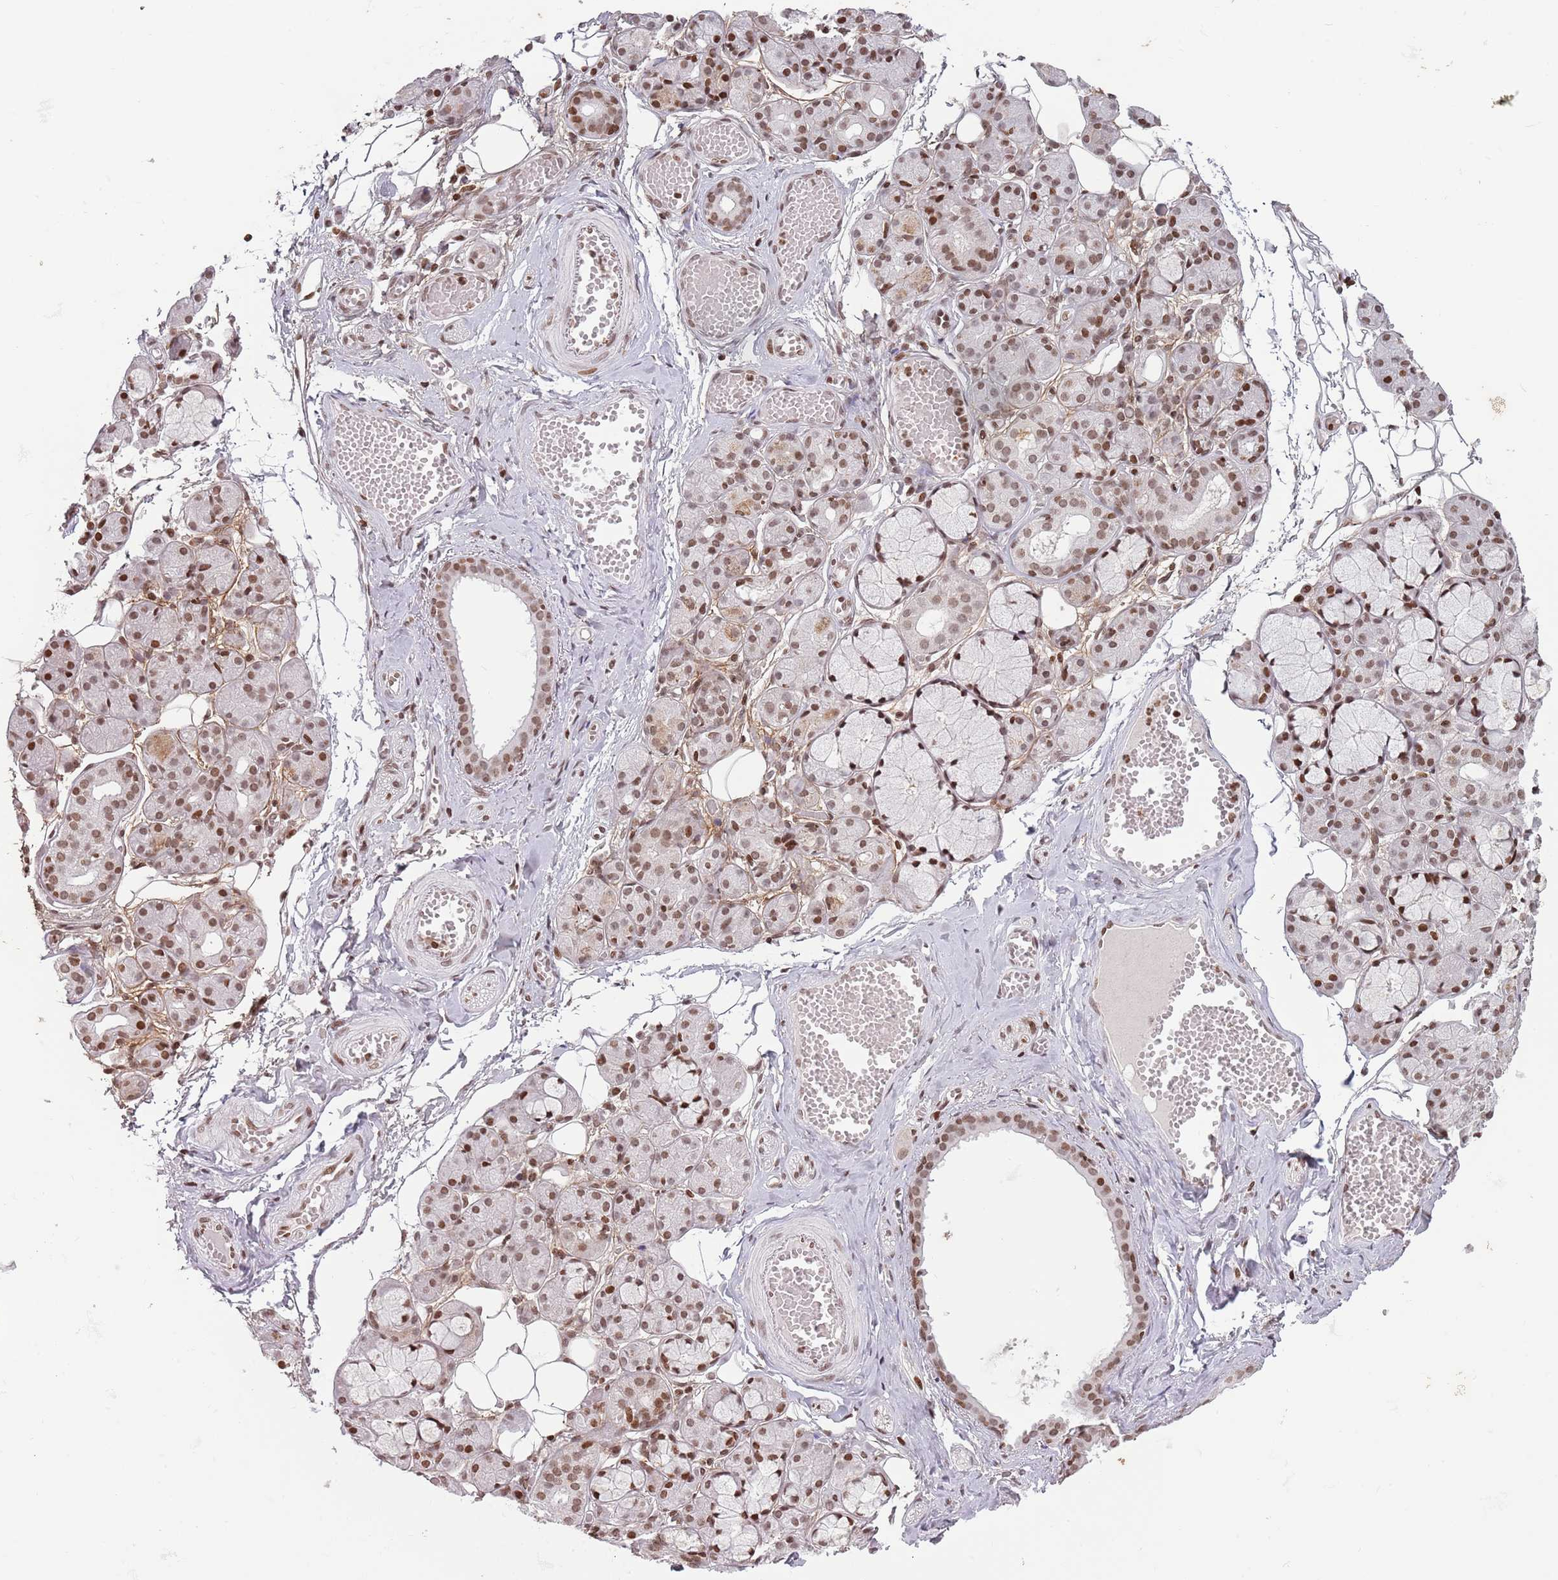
{"staining": {"intensity": "moderate", "quantity": ">75%", "location": "nuclear"}, "tissue": "salivary gland", "cell_type": "Glandular cells", "image_type": "normal", "snomed": [{"axis": "morphology", "description": "Normal tissue, NOS"}, {"axis": "topography", "description": "Salivary gland"}], "caption": "IHC histopathology image of benign salivary gland stained for a protein (brown), which shows medium levels of moderate nuclear positivity in about >75% of glandular cells.", "gene": "SH3RF3", "patient": {"sex": "male", "age": 63}}